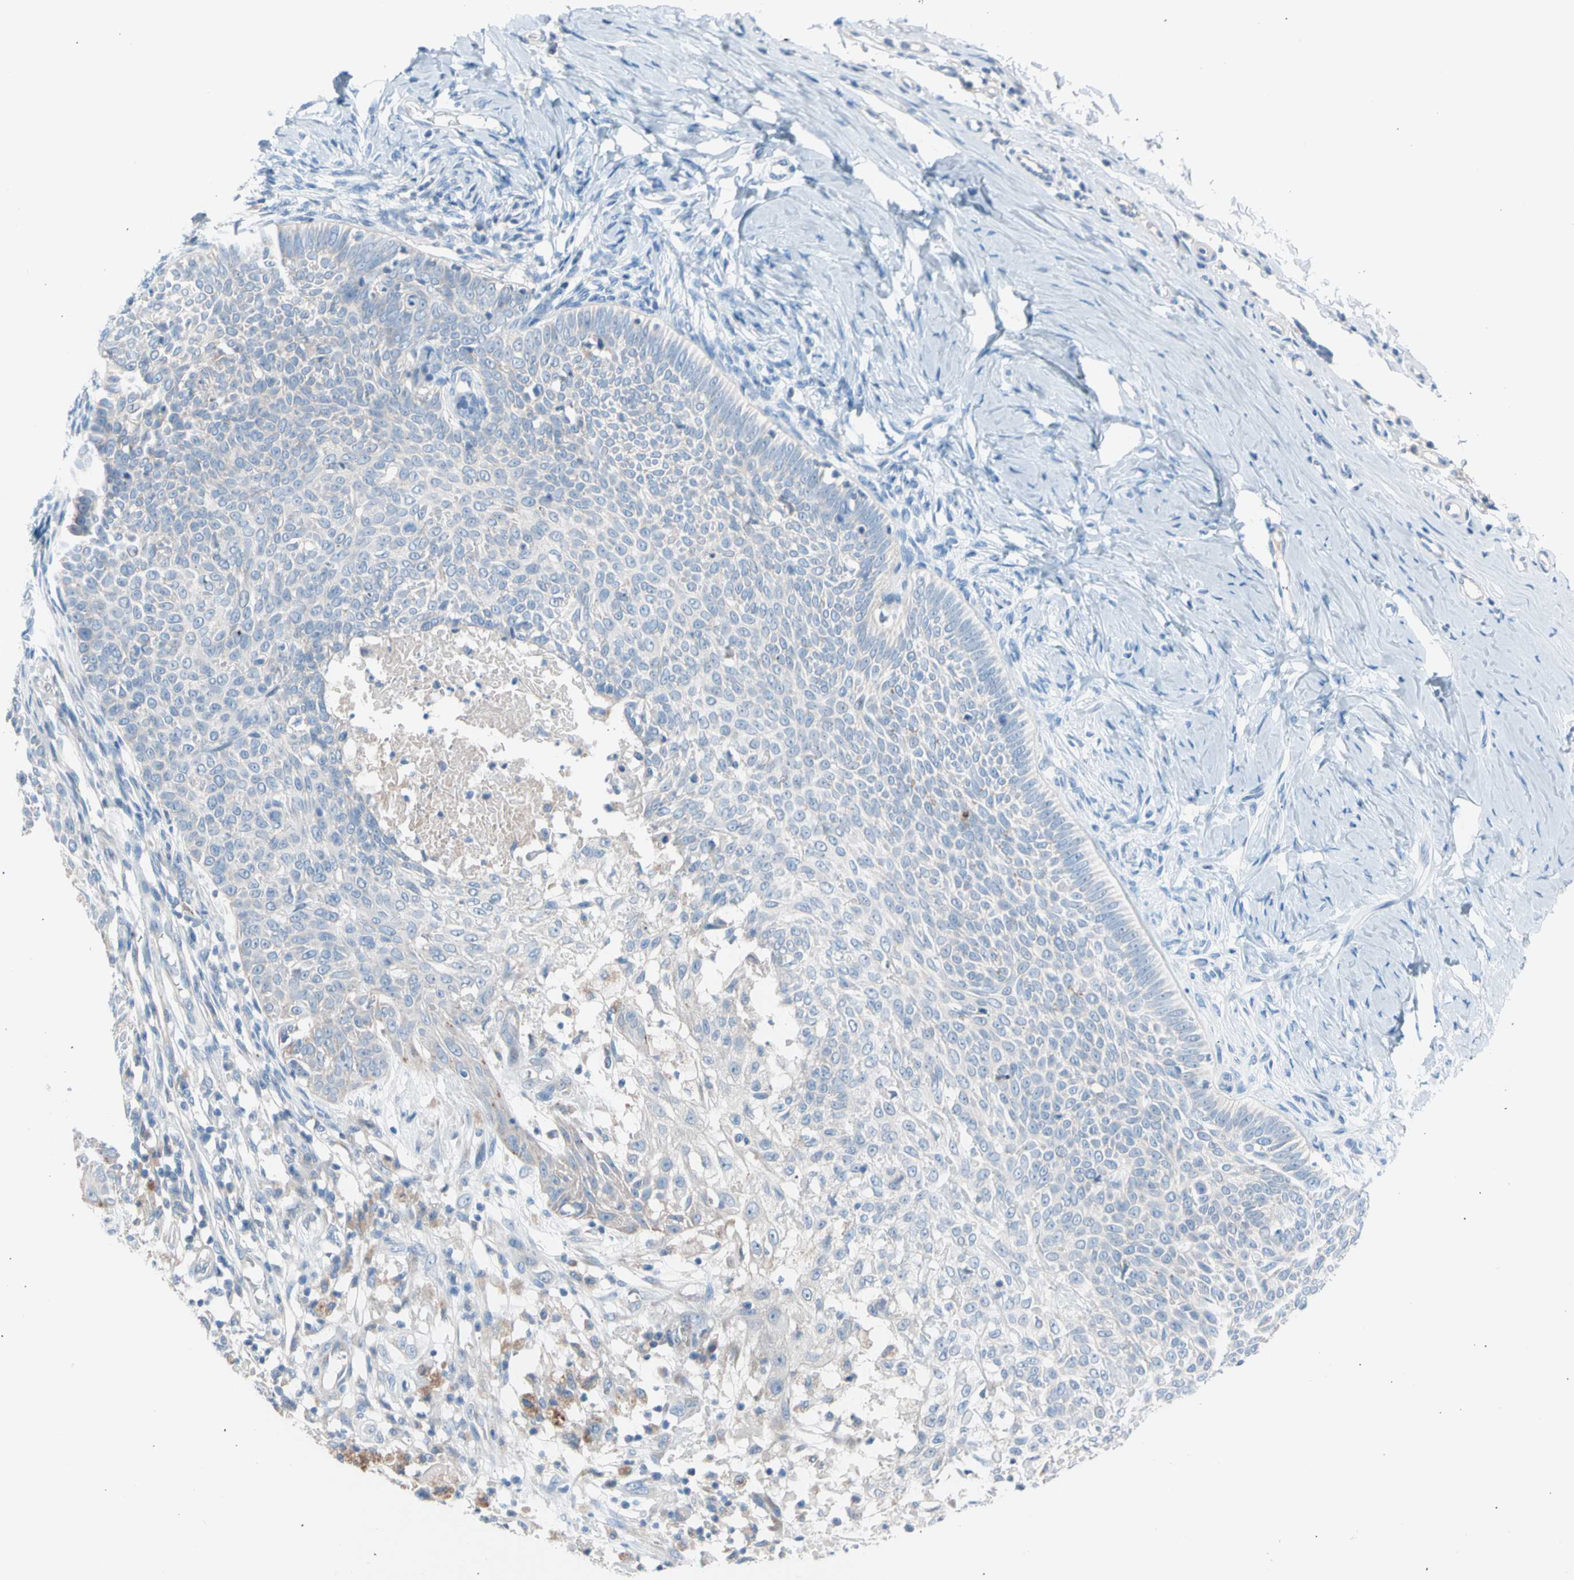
{"staining": {"intensity": "negative", "quantity": "none", "location": "none"}, "tissue": "skin cancer", "cell_type": "Tumor cells", "image_type": "cancer", "snomed": [{"axis": "morphology", "description": "Normal tissue, NOS"}, {"axis": "morphology", "description": "Basal cell carcinoma"}, {"axis": "topography", "description": "Skin"}], "caption": "The IHC image has no significant expression in tumor cells of basal cell carcinoma (skin) tissue. (DAB (3,3'-diaminobenzidine) immunohistochemistry, high magnification).", "gene": "CASQ1", "patient": {"sex": "male", "age": 87}}